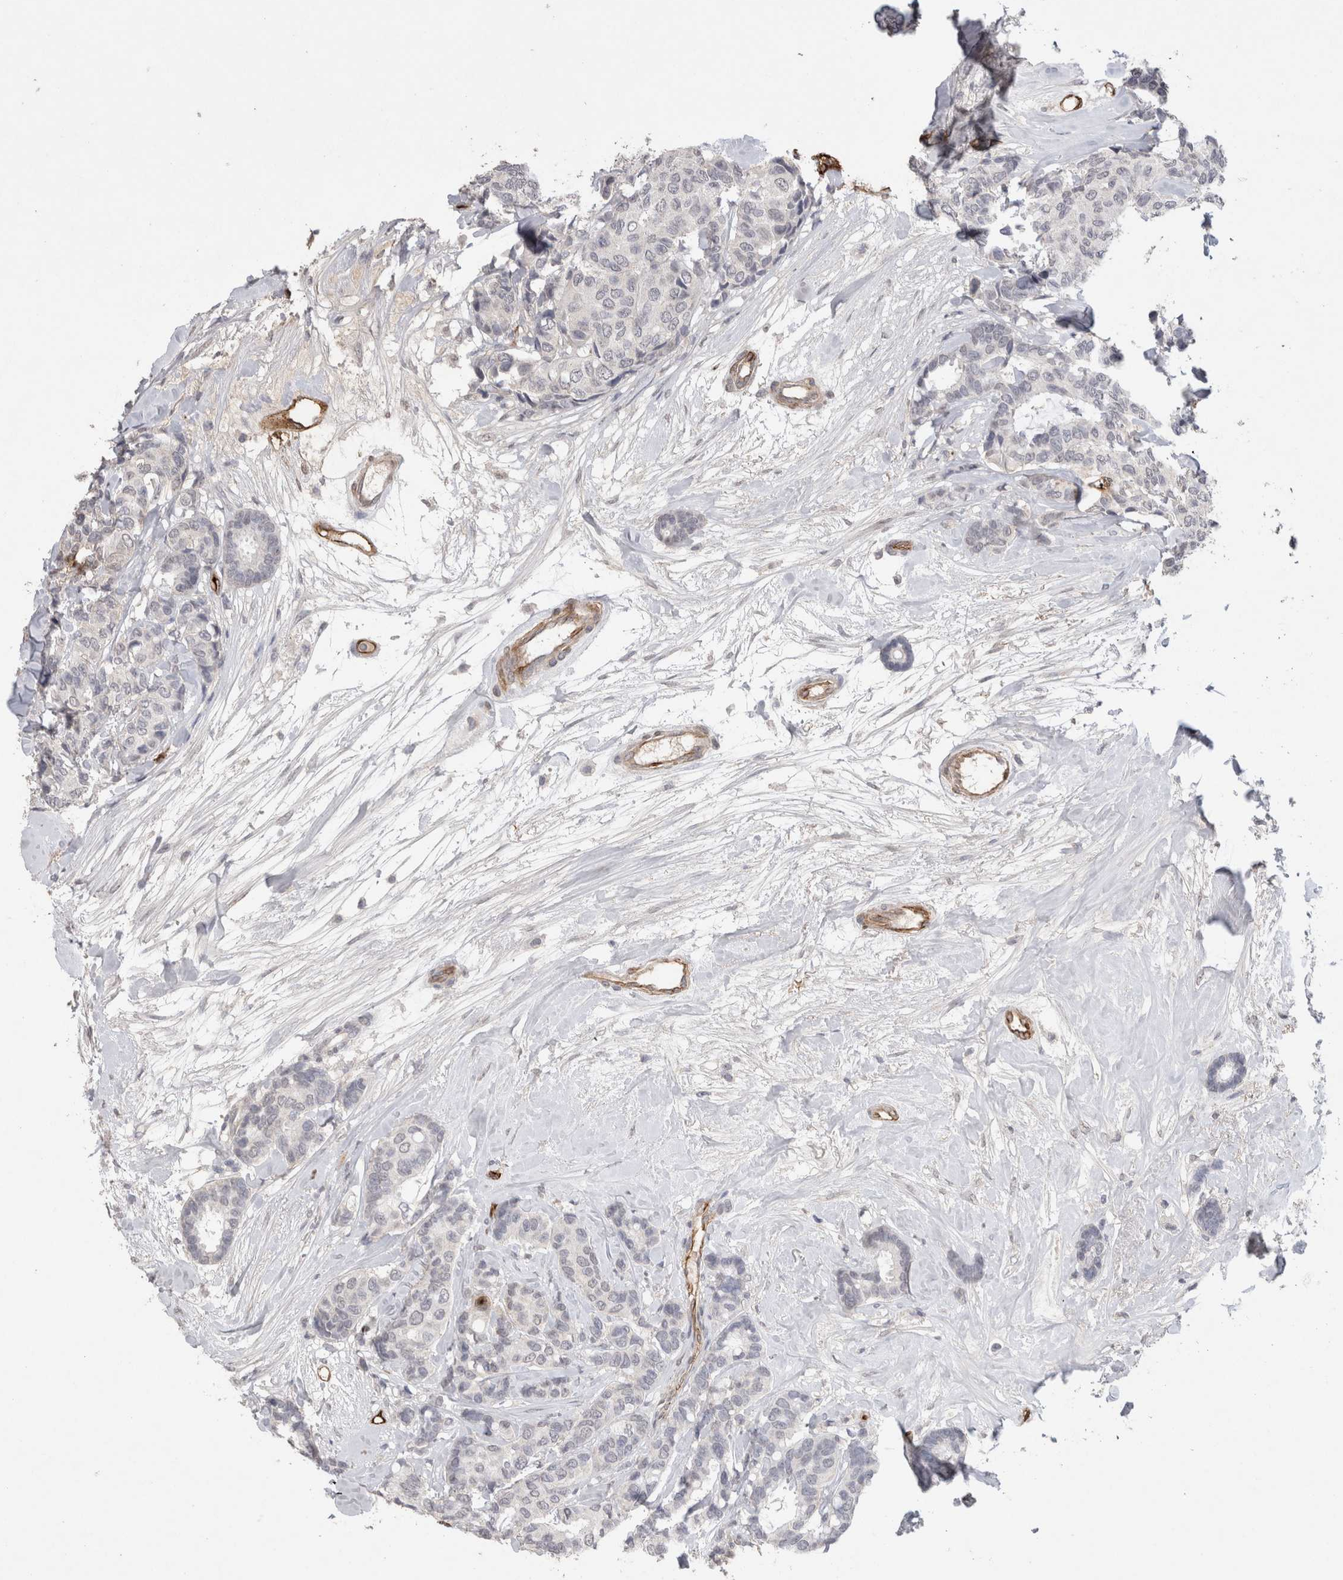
{"staining": {"intensity": "negative", "quantity": "none", "location": "none"}, "tissue": "breast cancer", "cell_type": "Tumor cells", "image_type": "cancer", "snomed": [{"axis": "morphology", "description": "Duct carcinoma"}, {"axis": "topography", "description": "Breast"}], "caption": "Tumor cells are negative for brown protein staining in breast cancer (intraductal carcinoma).", "gene": "CDH13", "patient": {"sex": "female", "age": 87}}